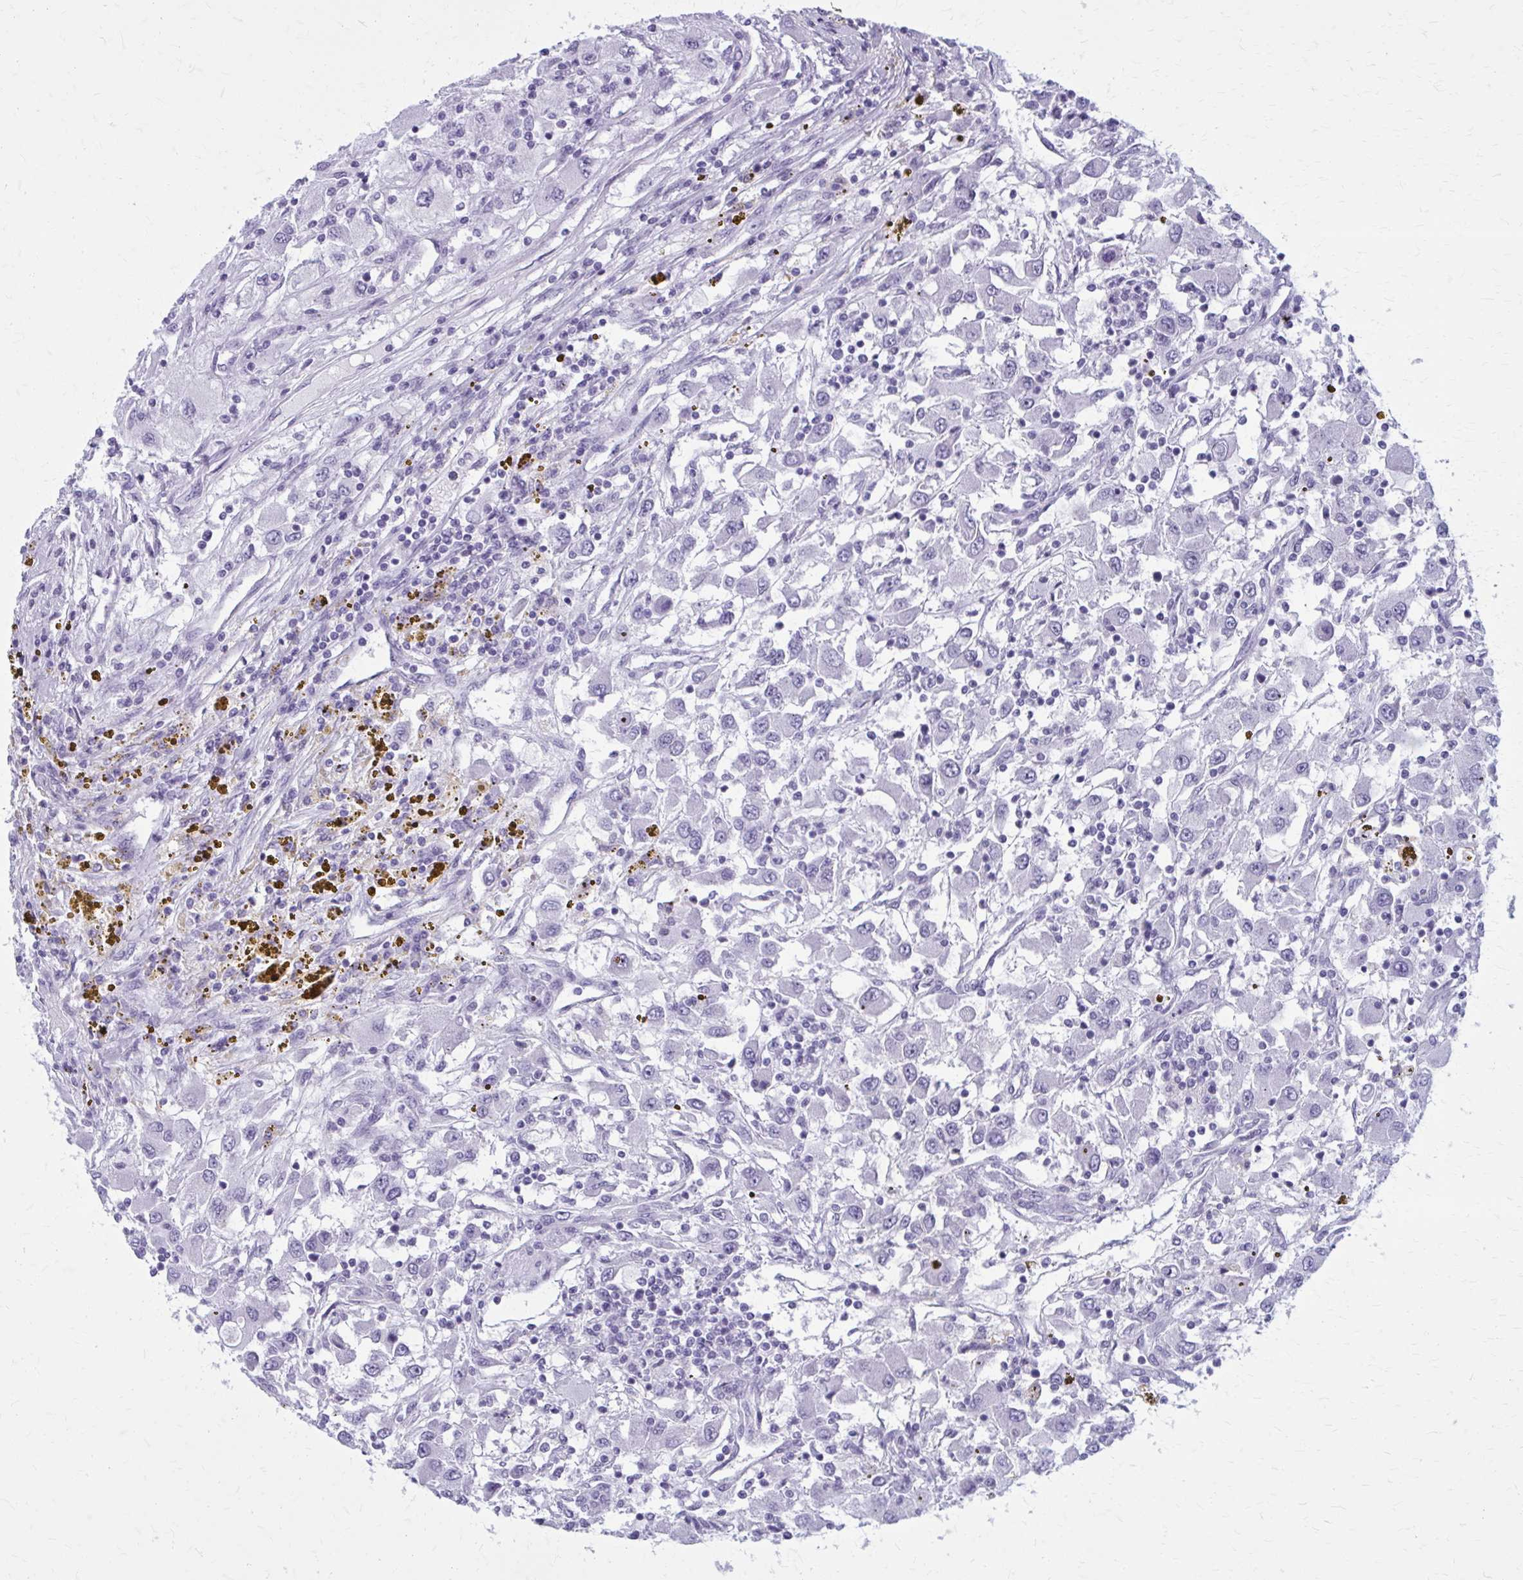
{"staining": {"intensity": "negative", "quantity": "none", "location": "none"}, "tissue": "renal cancer", "cell_type": "Tumor cells", "image_type": "cancer", "snomed": [{"axis": "morphology", "description": "Adenocarcinoma, NOS"}, {"axis": "topography", "description": "Kidney"}], "caption": "IHC of renal cancer (adenocarcinoma) shows no positivity in tumor cells.", "gene": "ZDHHC7", "patient": {"sex": "female", "age": 67}}